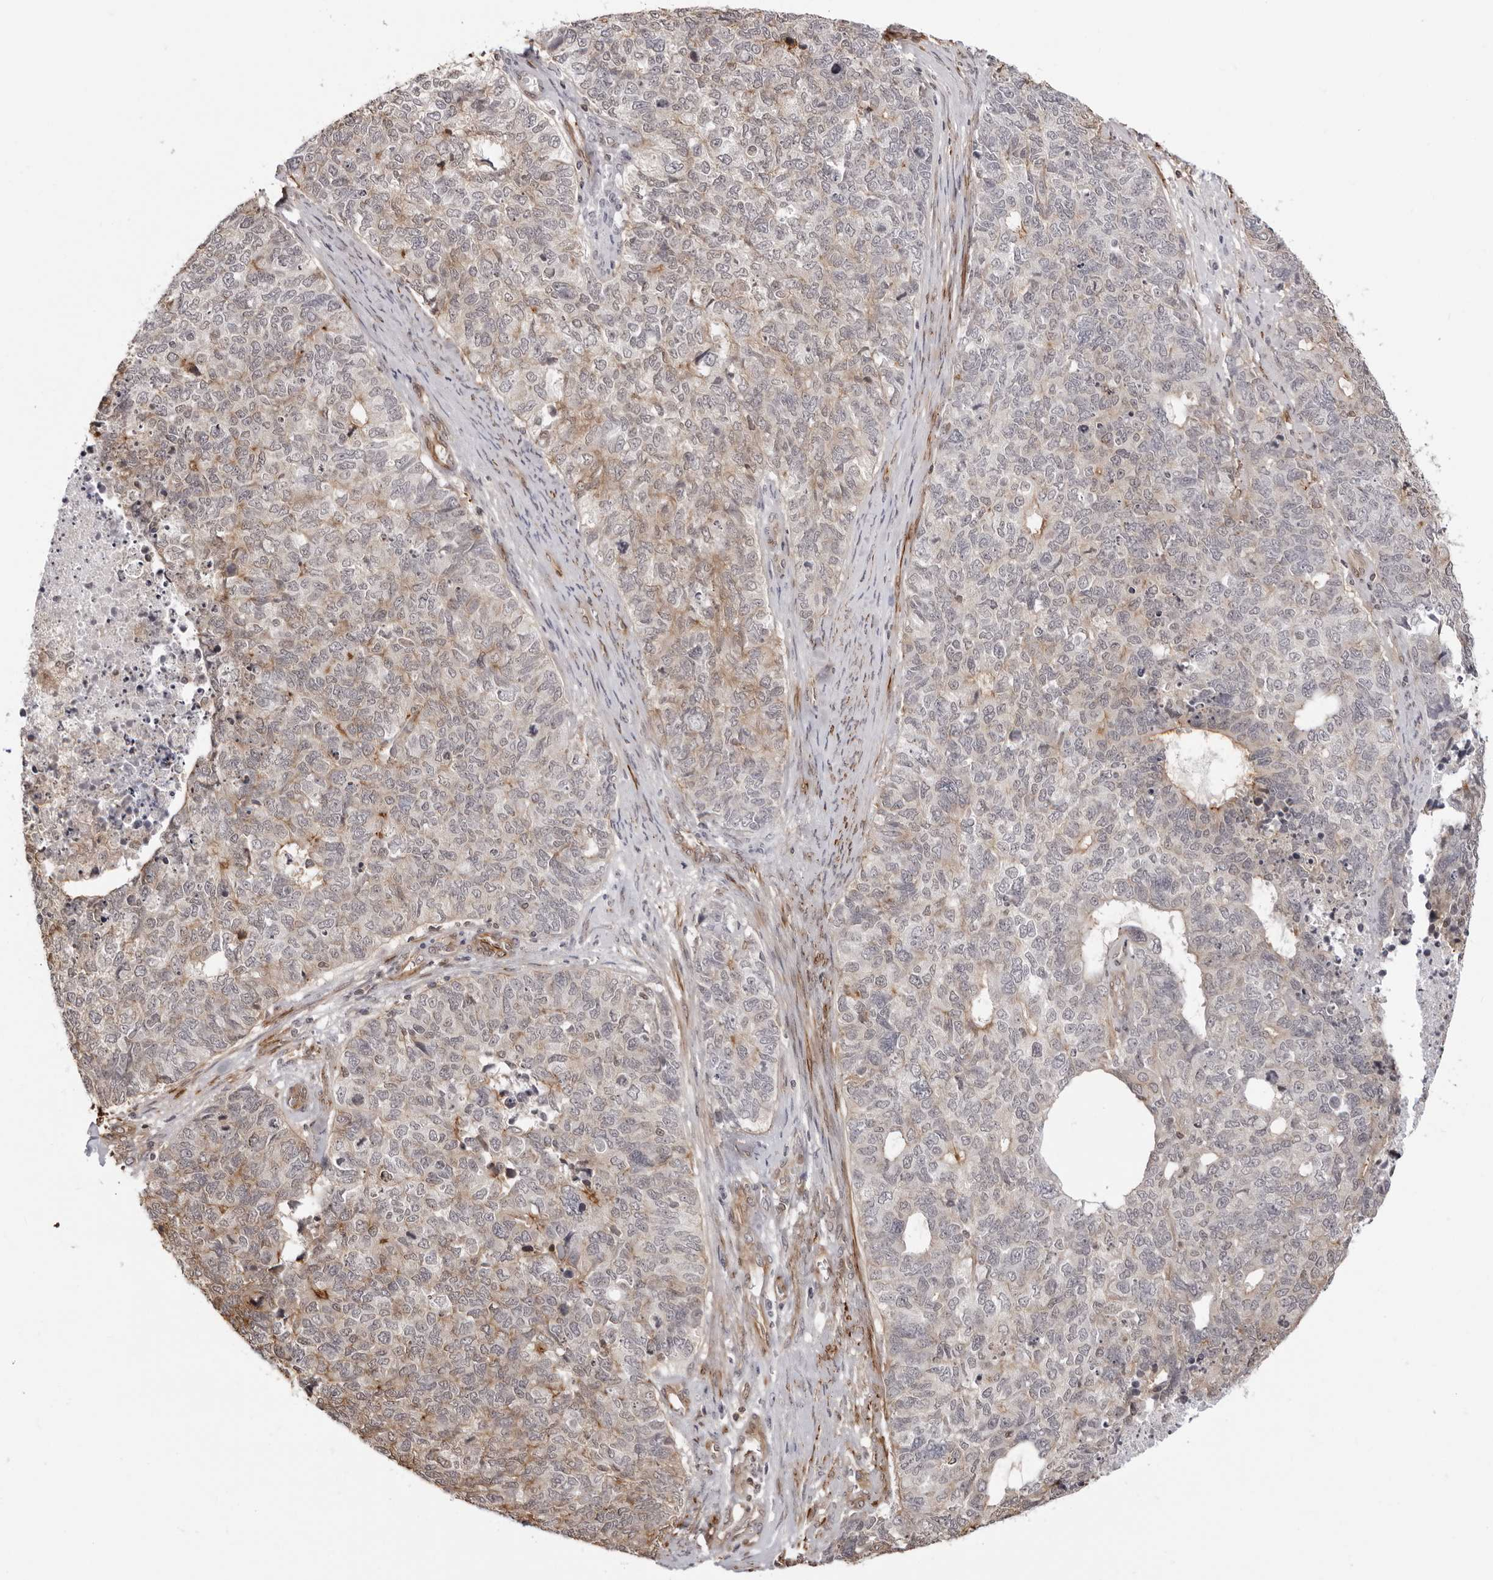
{"staining": {"intensity": "weak", "quantity": "<25%", "location": "cytoplasmic/membranous"}, "tissue": "cervical cancer", "cell_type": "Tumor cells", "image_type": "cancer", "snomed": [{"axis": "morphology", "description": "Squamous cell carcinoma, NOS"}, {"axis": "topography", "description": "Cervix"}], "caption": "Immunohistochemistry image of neoplastic tissue: human cervical squamous cell carcinoma stained with DAB (3,3'-diaminobenzidine) shows no significant protein expression in tumor cells.", "gene": "UNK", "patient": {"sex": "female", "age": 63}}